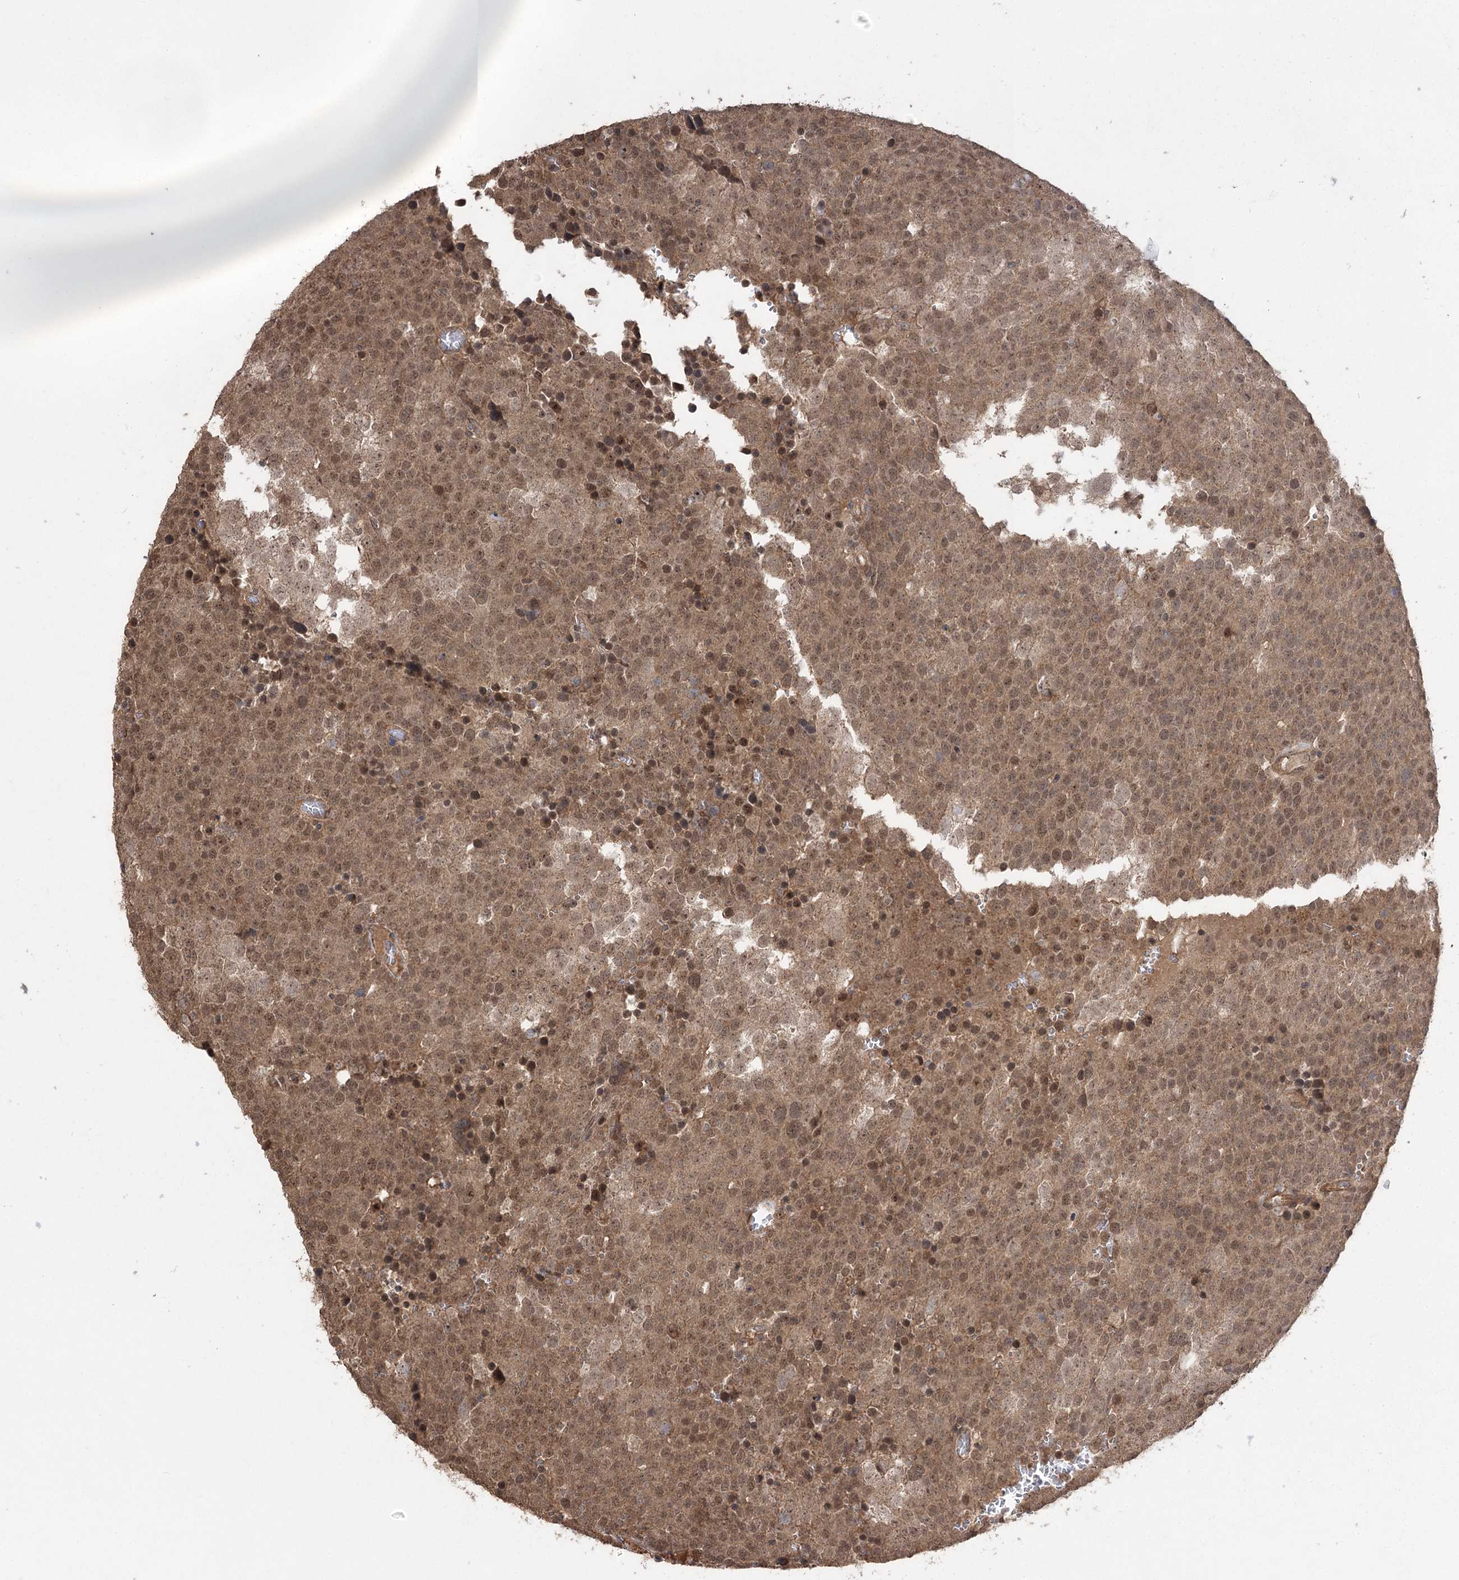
{"staining": {"intensity": "moderate", "quantity": ">75%", "location": "cytoplasmic/membranous,nuclear"}, "tissue": "testis cancer", "cell_type": "Tumor cells", "image_type": "cancer", "snomed": [{"axis": "morphology", "description": "Seminoma, NOS"}, {"axis": "topography", "description": "Testis"}], "caption": "Testis cancer (seminoma) stained with a protein marker displays moderate staining in tumor cells.", "gene": "TENM2", "patient": {"sex": "male", "age": 71}}